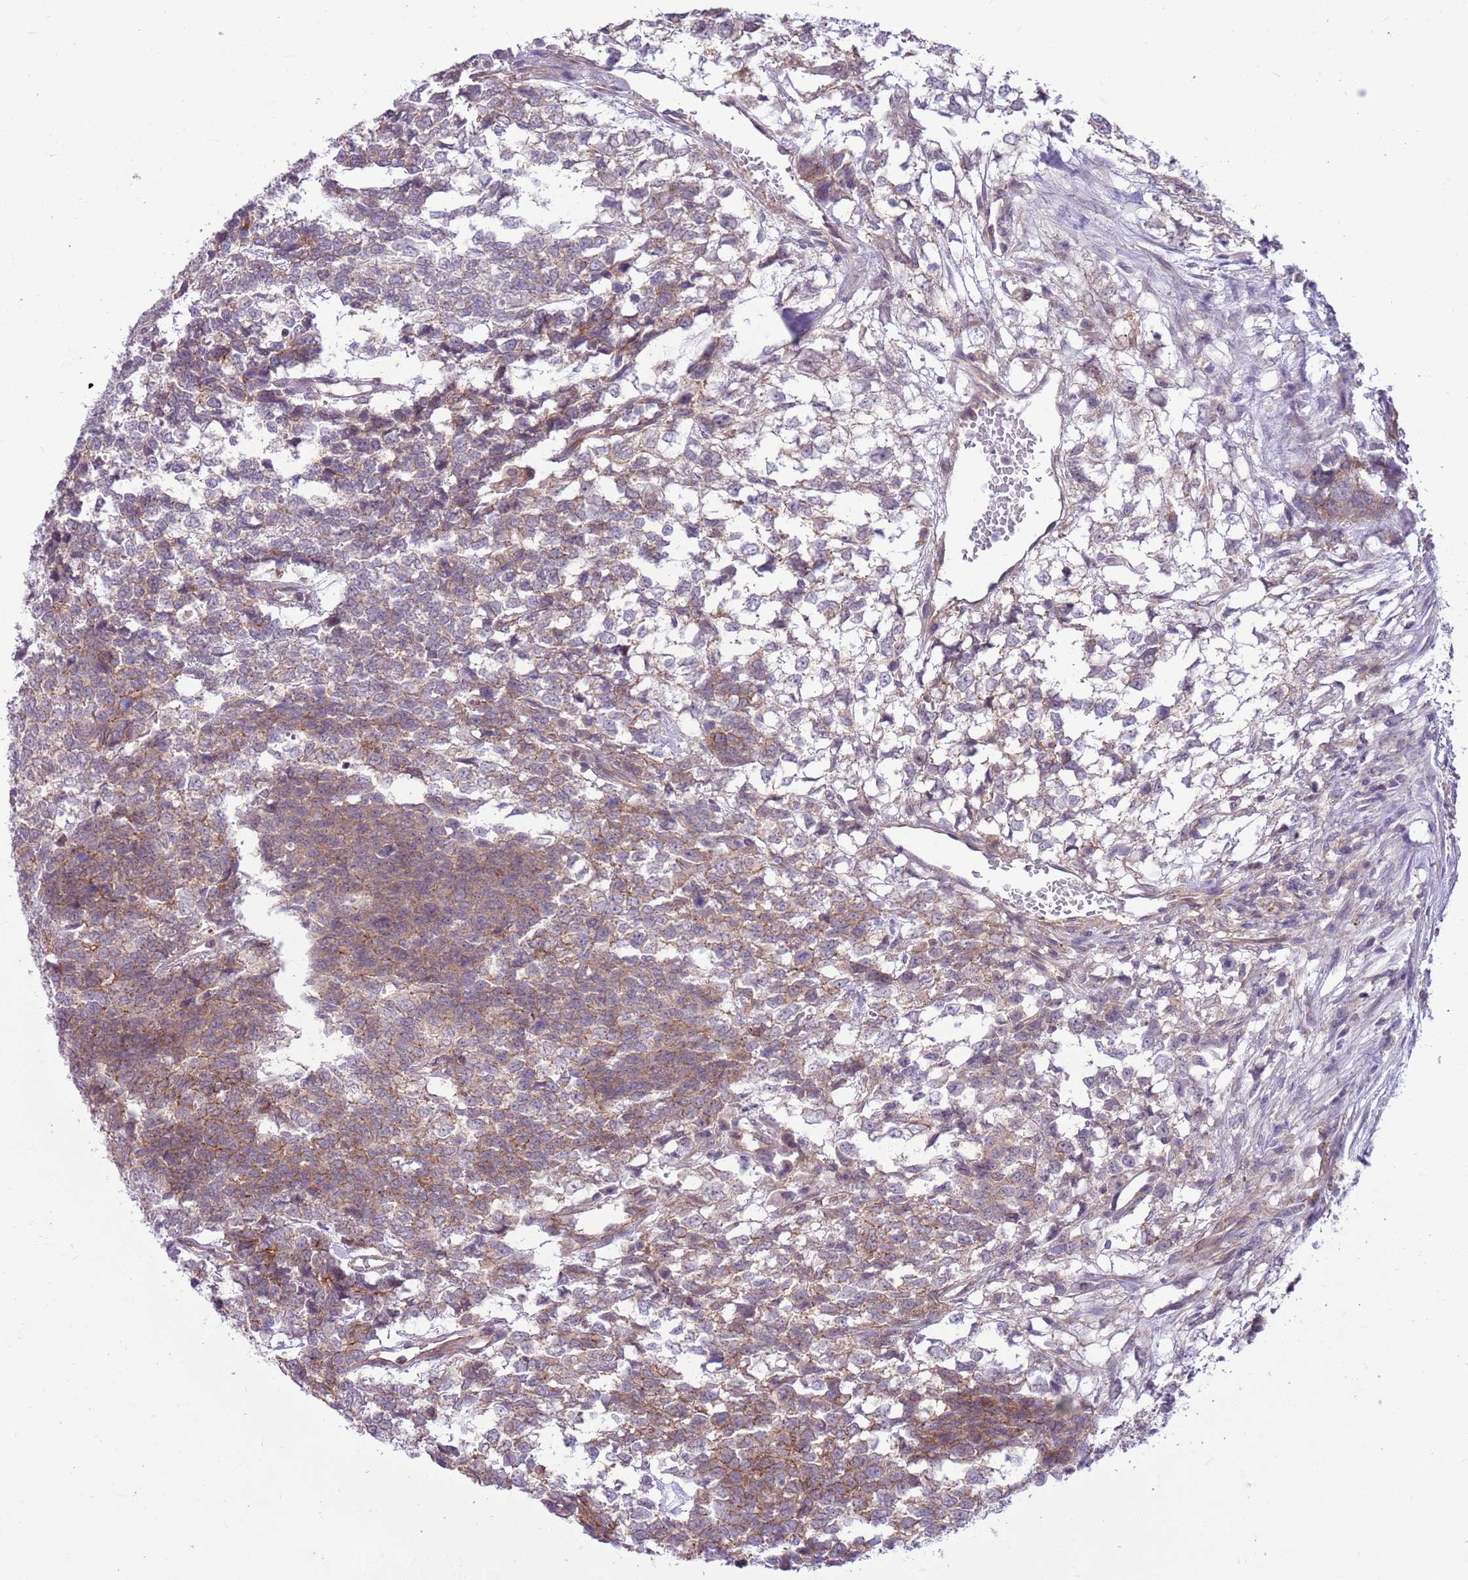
{"staining": {"intensity": "moderate", "quantity": "25%-75%", "location": "cytoplasmic/membranous"}, "tissue": "testis cancer", "cell_type": "Tumor cells", "image_type": "cancer", "snomed": [{"axis": "morphology", "description": "Carcinoma, Embryonal, NOS"}, {"axis": "topography", "description": "Testis"}], "caption": "Immunohistochemistry (IHC) staining of testis cancer (embryonal carcinoma), which reveals medium levels of moderate cytoplasmic/membranous expression in approximately 25%-75% of tumor cells indicating moderate cytoplasmic/membranous protein expression. The staining was performed using DAB (brown) for protein detection and nuclei were counterstained in hematoxylin (blue).", "gene": "PARP8", "patient": {"sex": "male", "age": 23}}